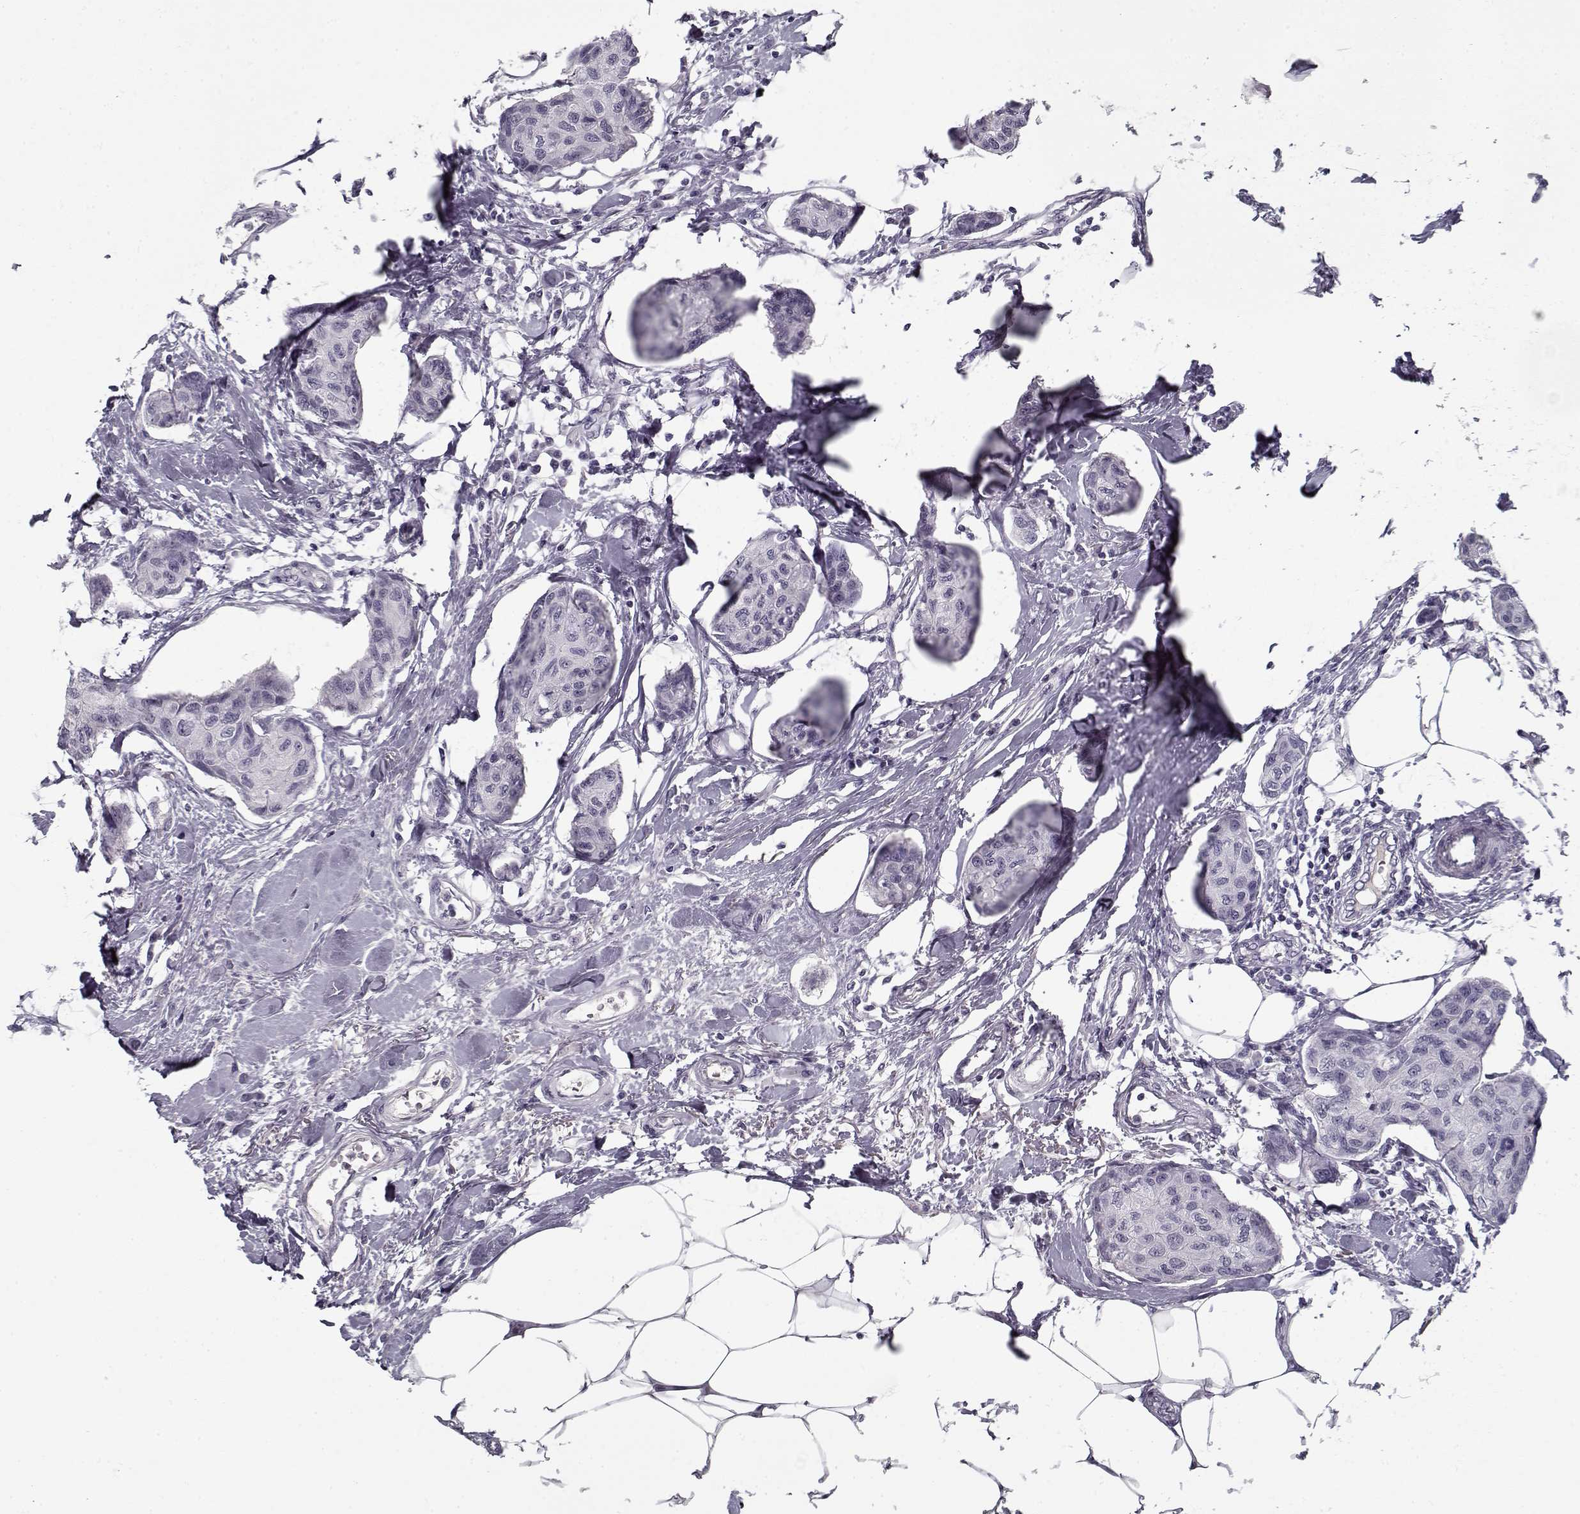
{"staining": {"intensity": "negative", "quantity": "none", "location": "none"}, "tissue": "breast cancer", "cell_type": "Tumor cells", "image_type": "cancer", "snomed": [{"axis": "morphology", "description": "Duct carcinoma"}, {"axis": "topography", "description": "Breast"}], "caption": "Micrograph shows no protein expression in tumor cells of invasive ductal carcinoma (breast) tissue.", "gene": "SPACA9", "patient": {"sex": "female", "age": 80}}